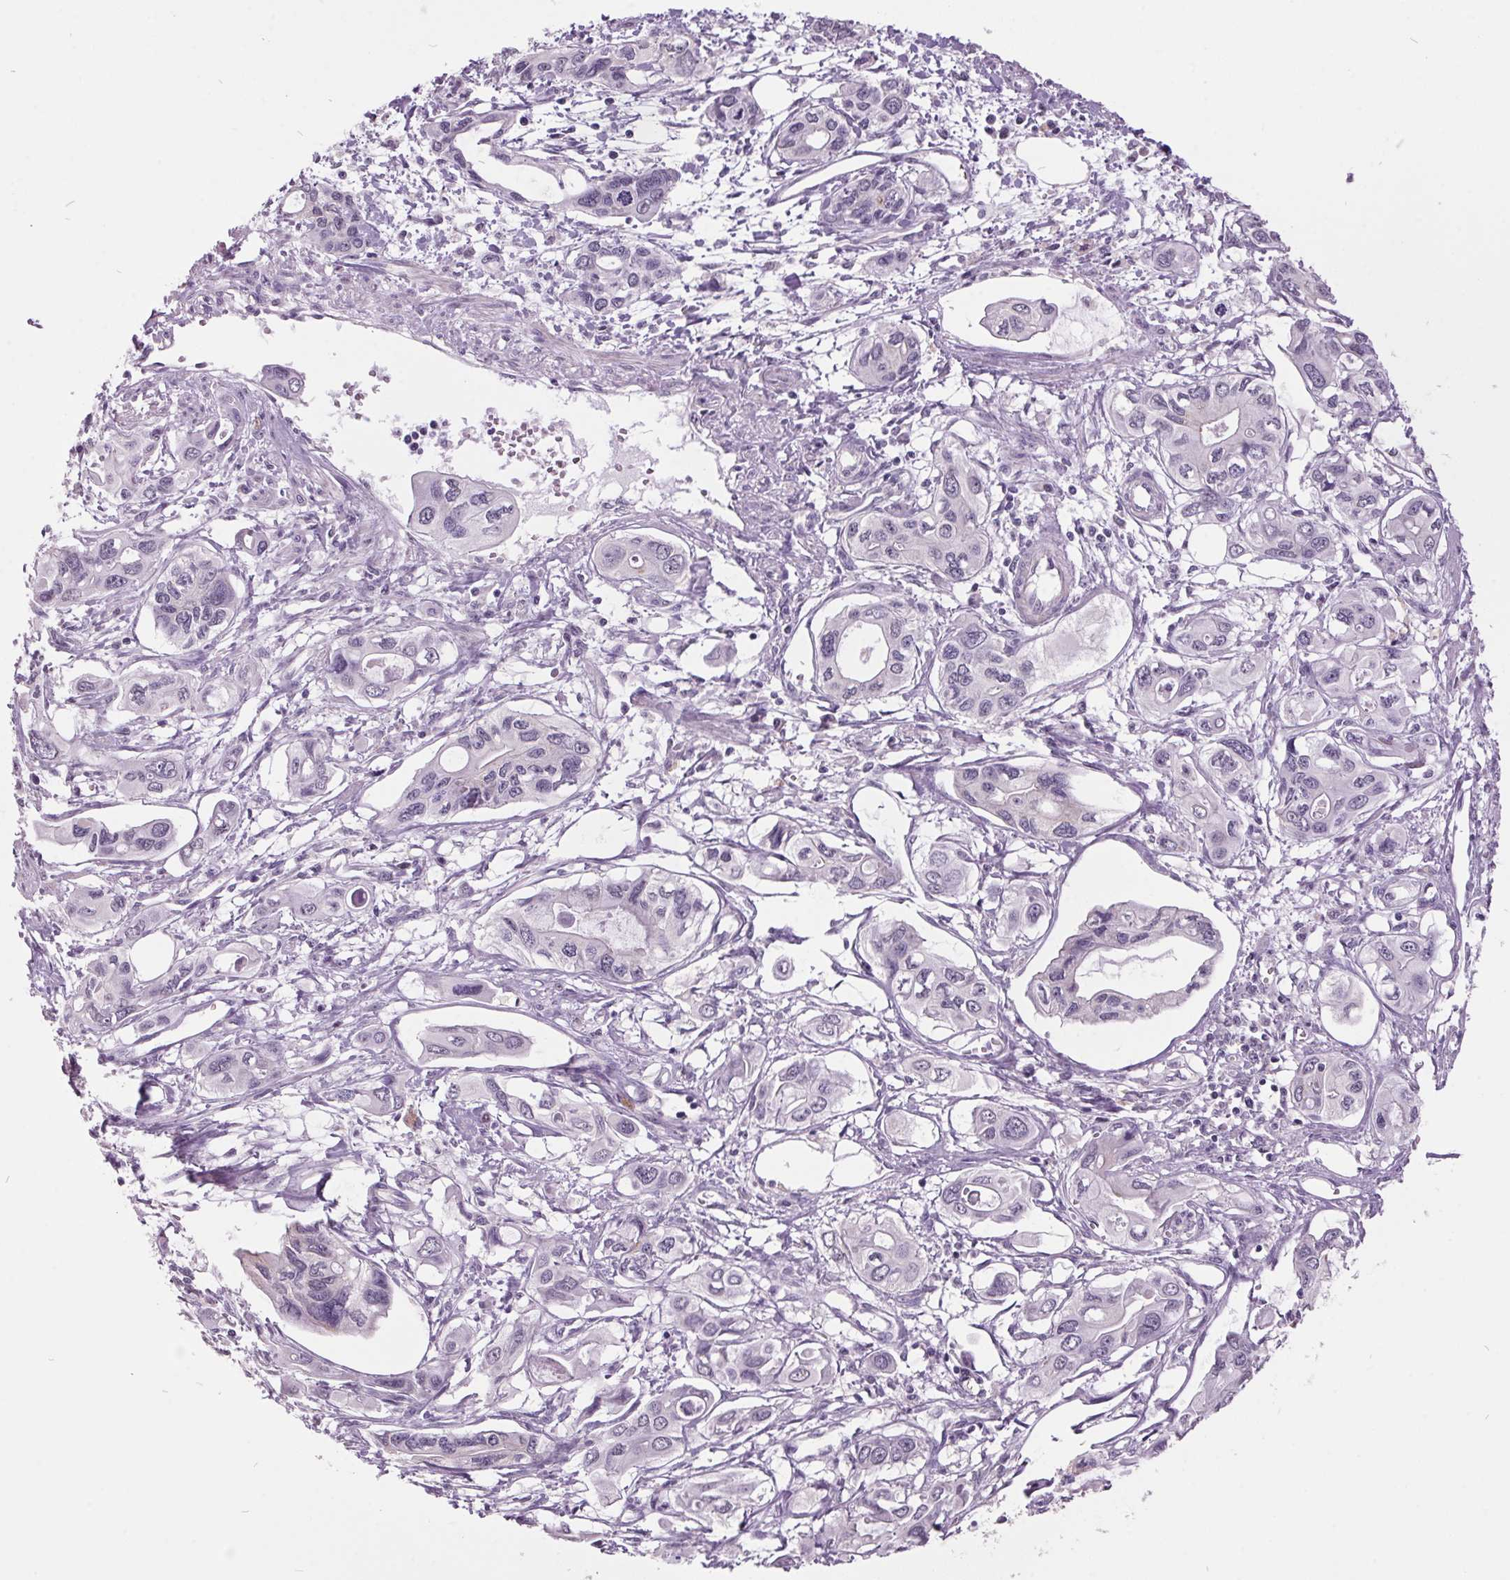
{"staining": {"intensity": "negative", "quantity": "none", "location": "none"}, "tissue": "pancreatic cancer", "cell_type": "Tumor cells", "image_type": "cancer", "snomed": [{"axis": "morphology", "description": "Adenocarcinoma, NOS"}, {"axis": "topography", "description": "Pancreas"}], "caption": "Tumor cells are negative for protein expression in human pancreatic cancer (adenocarcinoma). (Immunohistochemistry, brightfield microscopy, high magnification).", "gene": "C2orf16", "patient": {"sex": "male", "age": 60}}